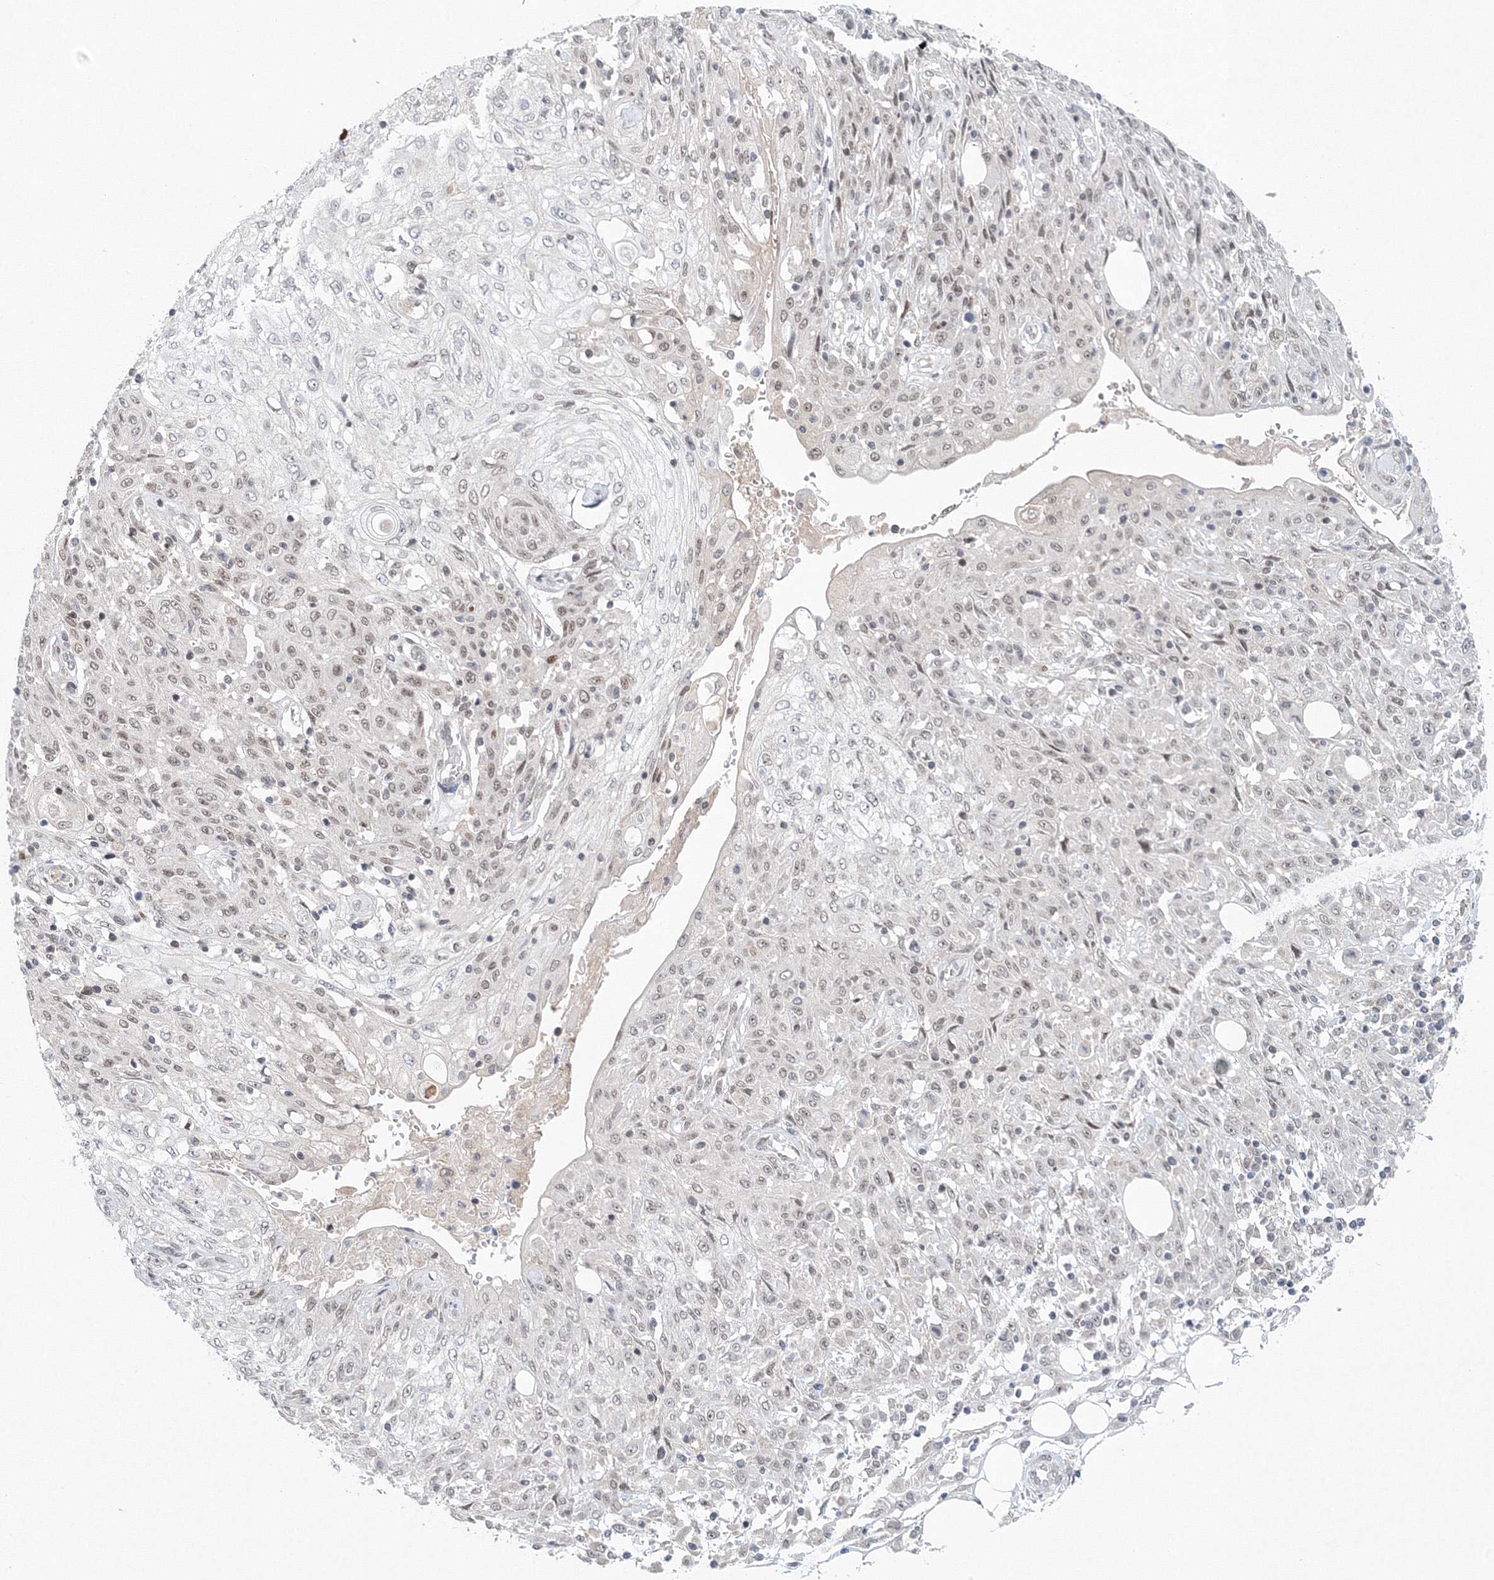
{"staining": {"intensity": "negative", "quantity": "none", "location": "none"}, "tissue": "skin cancer", "cell_type": "Tumor cells", "image_type": "cancer", "snomed": [{"axis": "morphology", "description": "Squamous cell carcinoma, NOS"}, {"axis": "morphology", "description": "Squamous cell carcinoma, metastatic, NOS"}, {"axis": "topography", "description": "Skin"}, {"axis": "topography", "description": "Lymph node"}], "caption": "Immunohistochemistry (IHC) micrograph of human skin metastatic squamous cell carcinoma stained for a protein (brown), which shows no positivity in tumor cells. The staining was performed using DAB to visualize the protein expression in brown, while the nuclei were stained in blue with hematoxylin (Magnification: 20x).", "gene": "NOA1", "patient": {"sex": "male", "age": 75}}